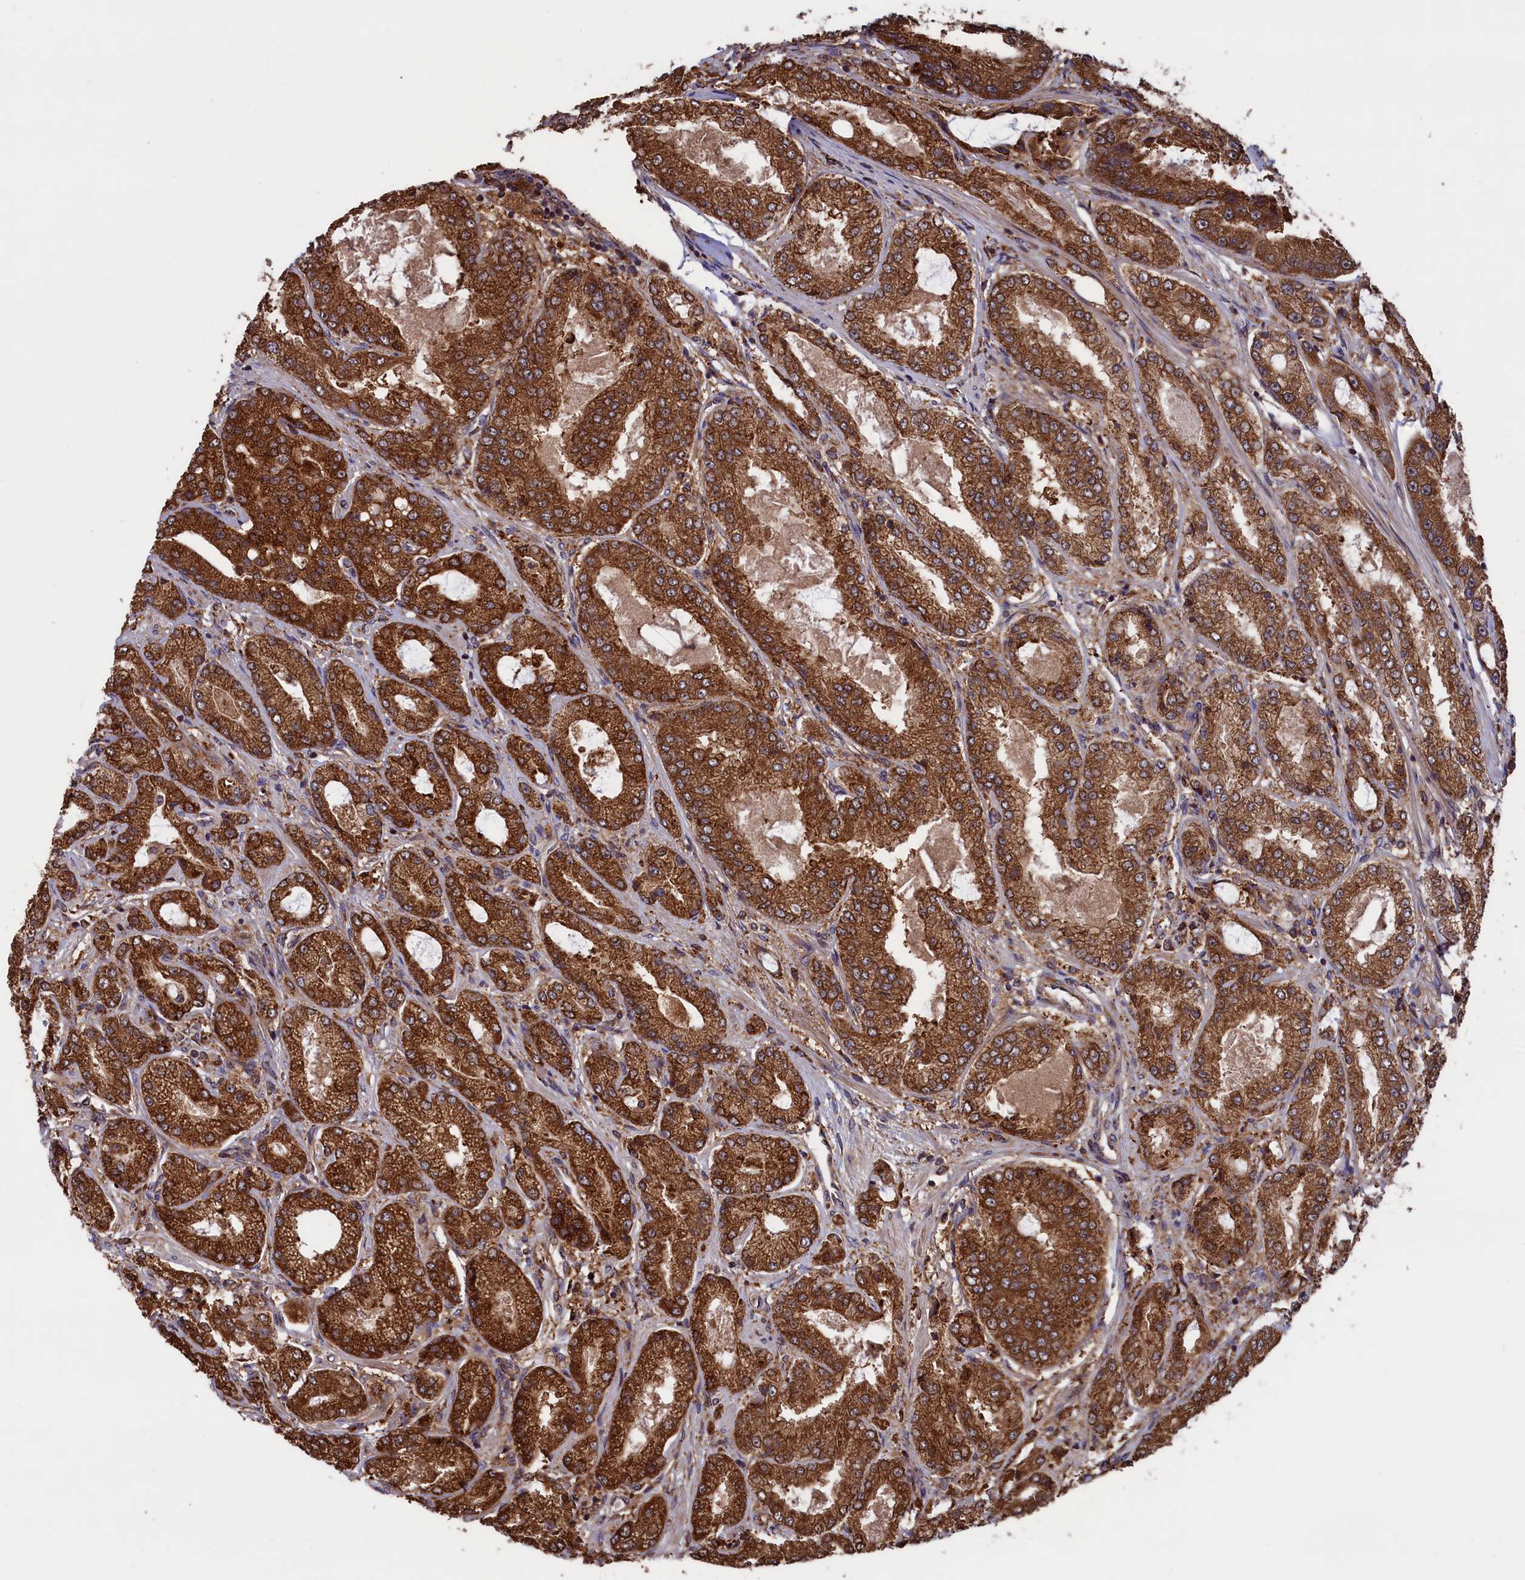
{"staining": {"intensity": "strong", "quantity": ">75%", "location": "cytoplasmic/membranous"}, "tissue": "prostate cancer", "cell_type": "Tumor cells", "image_type": "cancer", "snomed": [{"axis": "morphology", "description": "Adenocarcinoma, High grade"}, {"axis": "topography", "description": "Prostate"}], "caption": "The immunohistochemical stain labels strong cytoplasmic/membranous staining in tumor cells of prostate cancer (adenocarcinoma (high-grade)) tissue.", "gene": "PLA2G4C", "patient": {"sex": "male", "age": 71}}